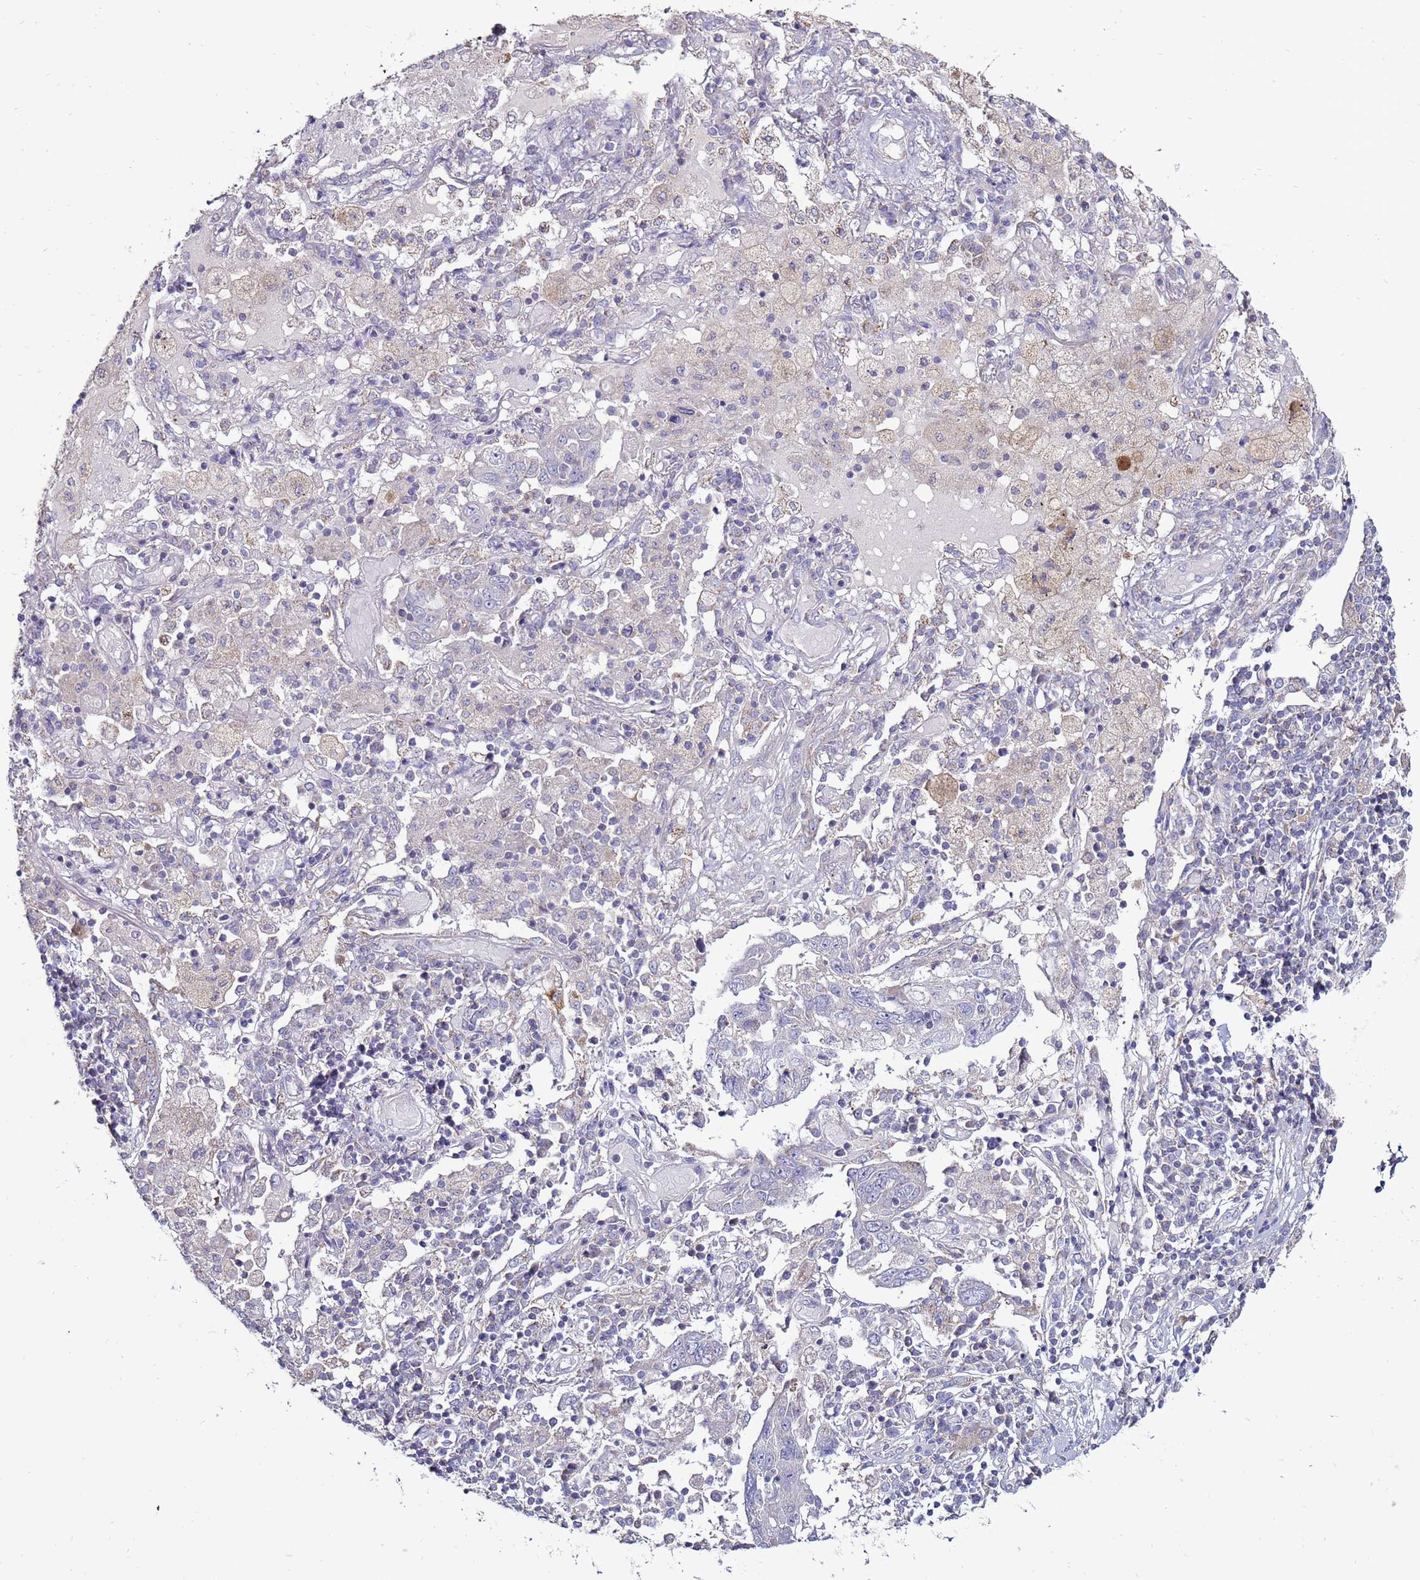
{"staining": {"intensity": "negative", "quantity": "none", "location": "none"}, "tissue": "lung cancer", "cell_type": "Tumor cells", "image_type": "cancer", "snomed": [{"axis": "morphology", "description": "Squamous cell carcinoma, NOS"}, {"axis": "topography", "description": "Lung"}], "caption": "Immunohistochemistry image of neoplastic tissue: human lung cancer stained with DAB (3,3'-diaminobenzidine) demonstrates no significant protein expression in tumor cells. (DAB immunohistochemistry with hematoxylin counter stain).", "gene": "TRAPPC4", "patient": {"sex": "male", "age": 65}}